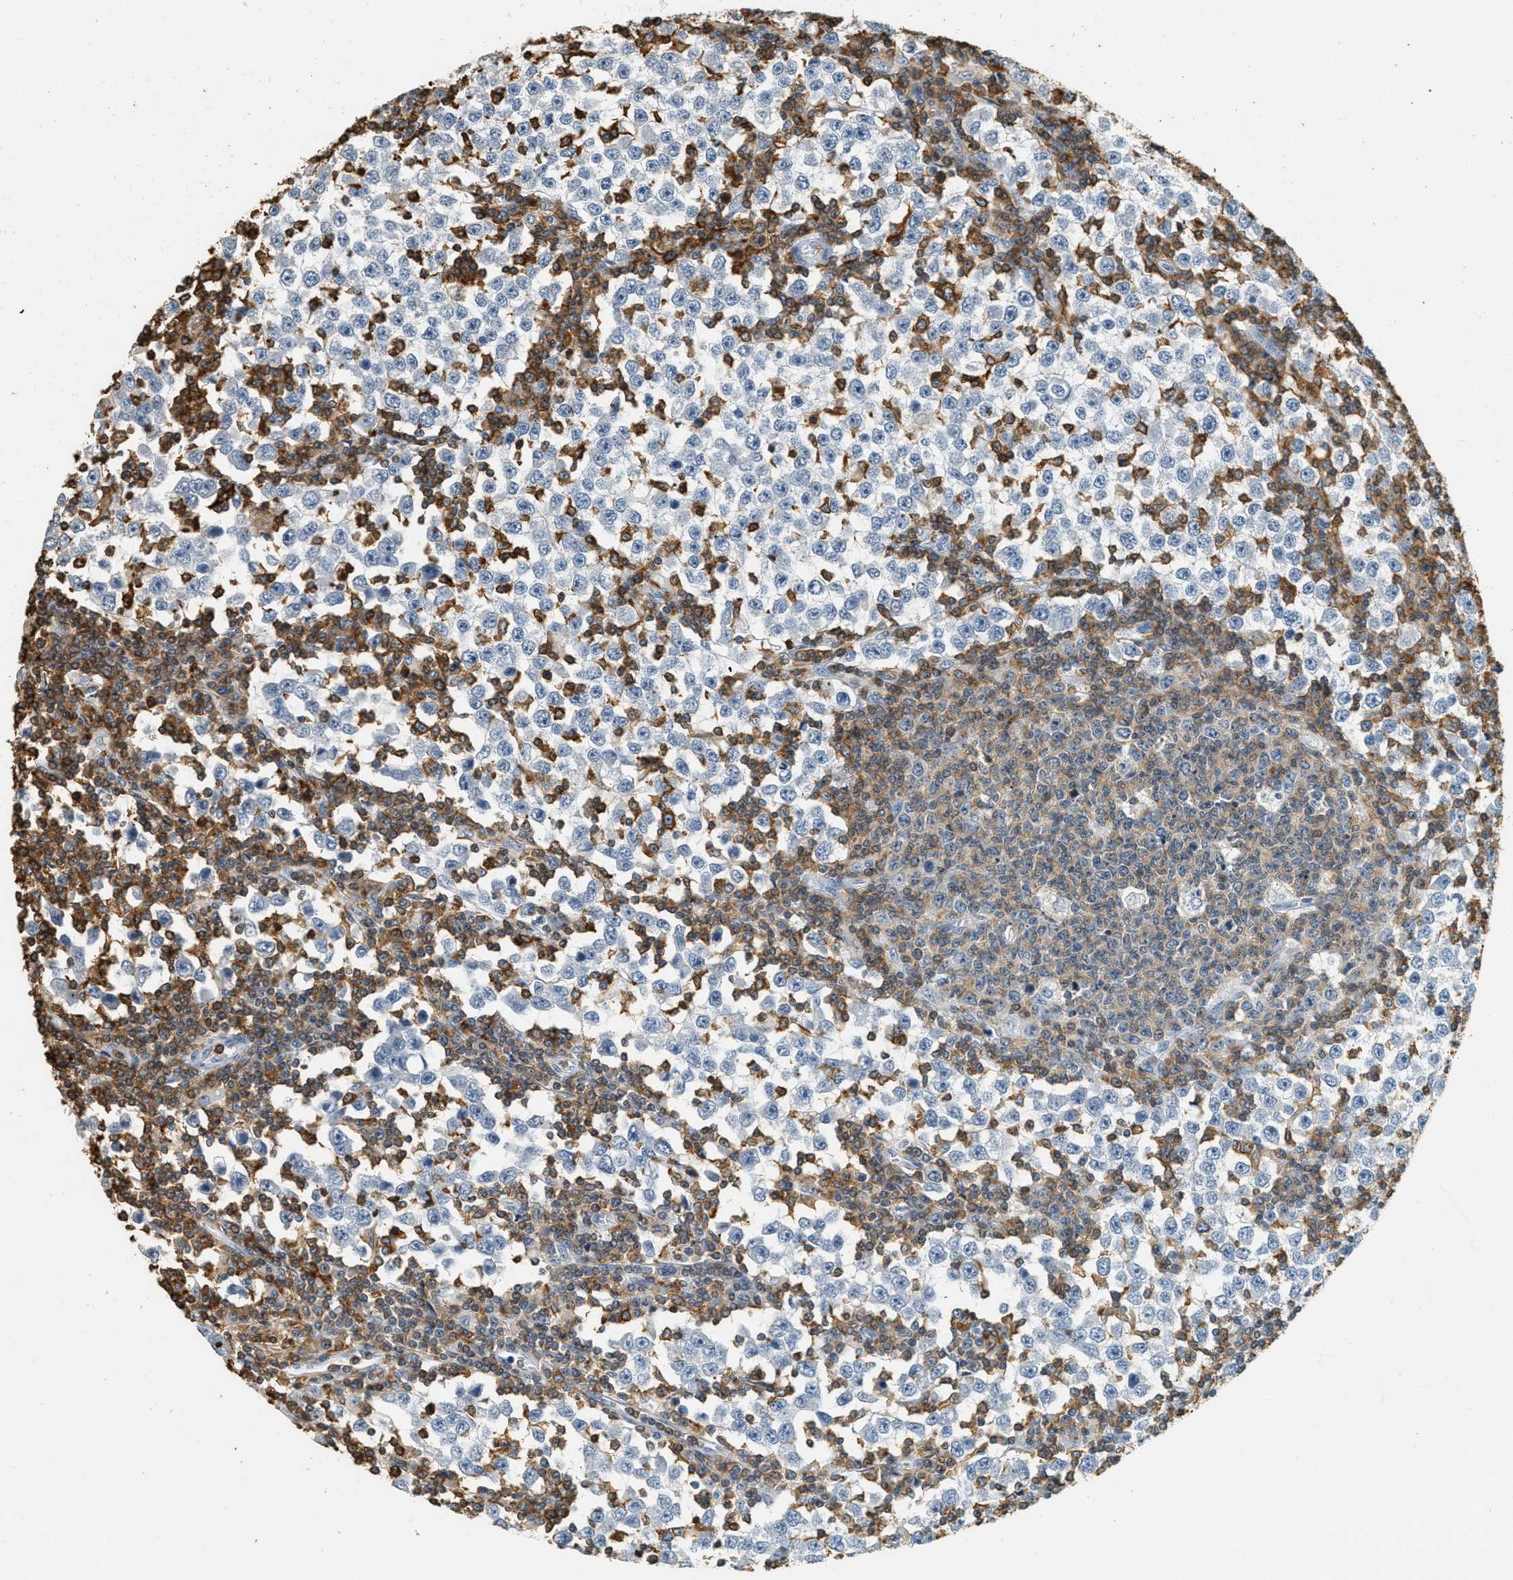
{"staining": {"intensity": "negative", "quantity": "none", "location": "none"}, "tissue": "testis cancer", "cell_type": "Tumor cells", "image_type": "cancer", "snomed": [{"axis": "morphology", "description": "Seminoma, NOS"}, {"axis": "topography", "description": "Testis"}], "caption": "Tumor cells show no significant protein staining in testis seminoma.", "gene": "LSP1", "patient": {"sex": "male", "age": 65}}